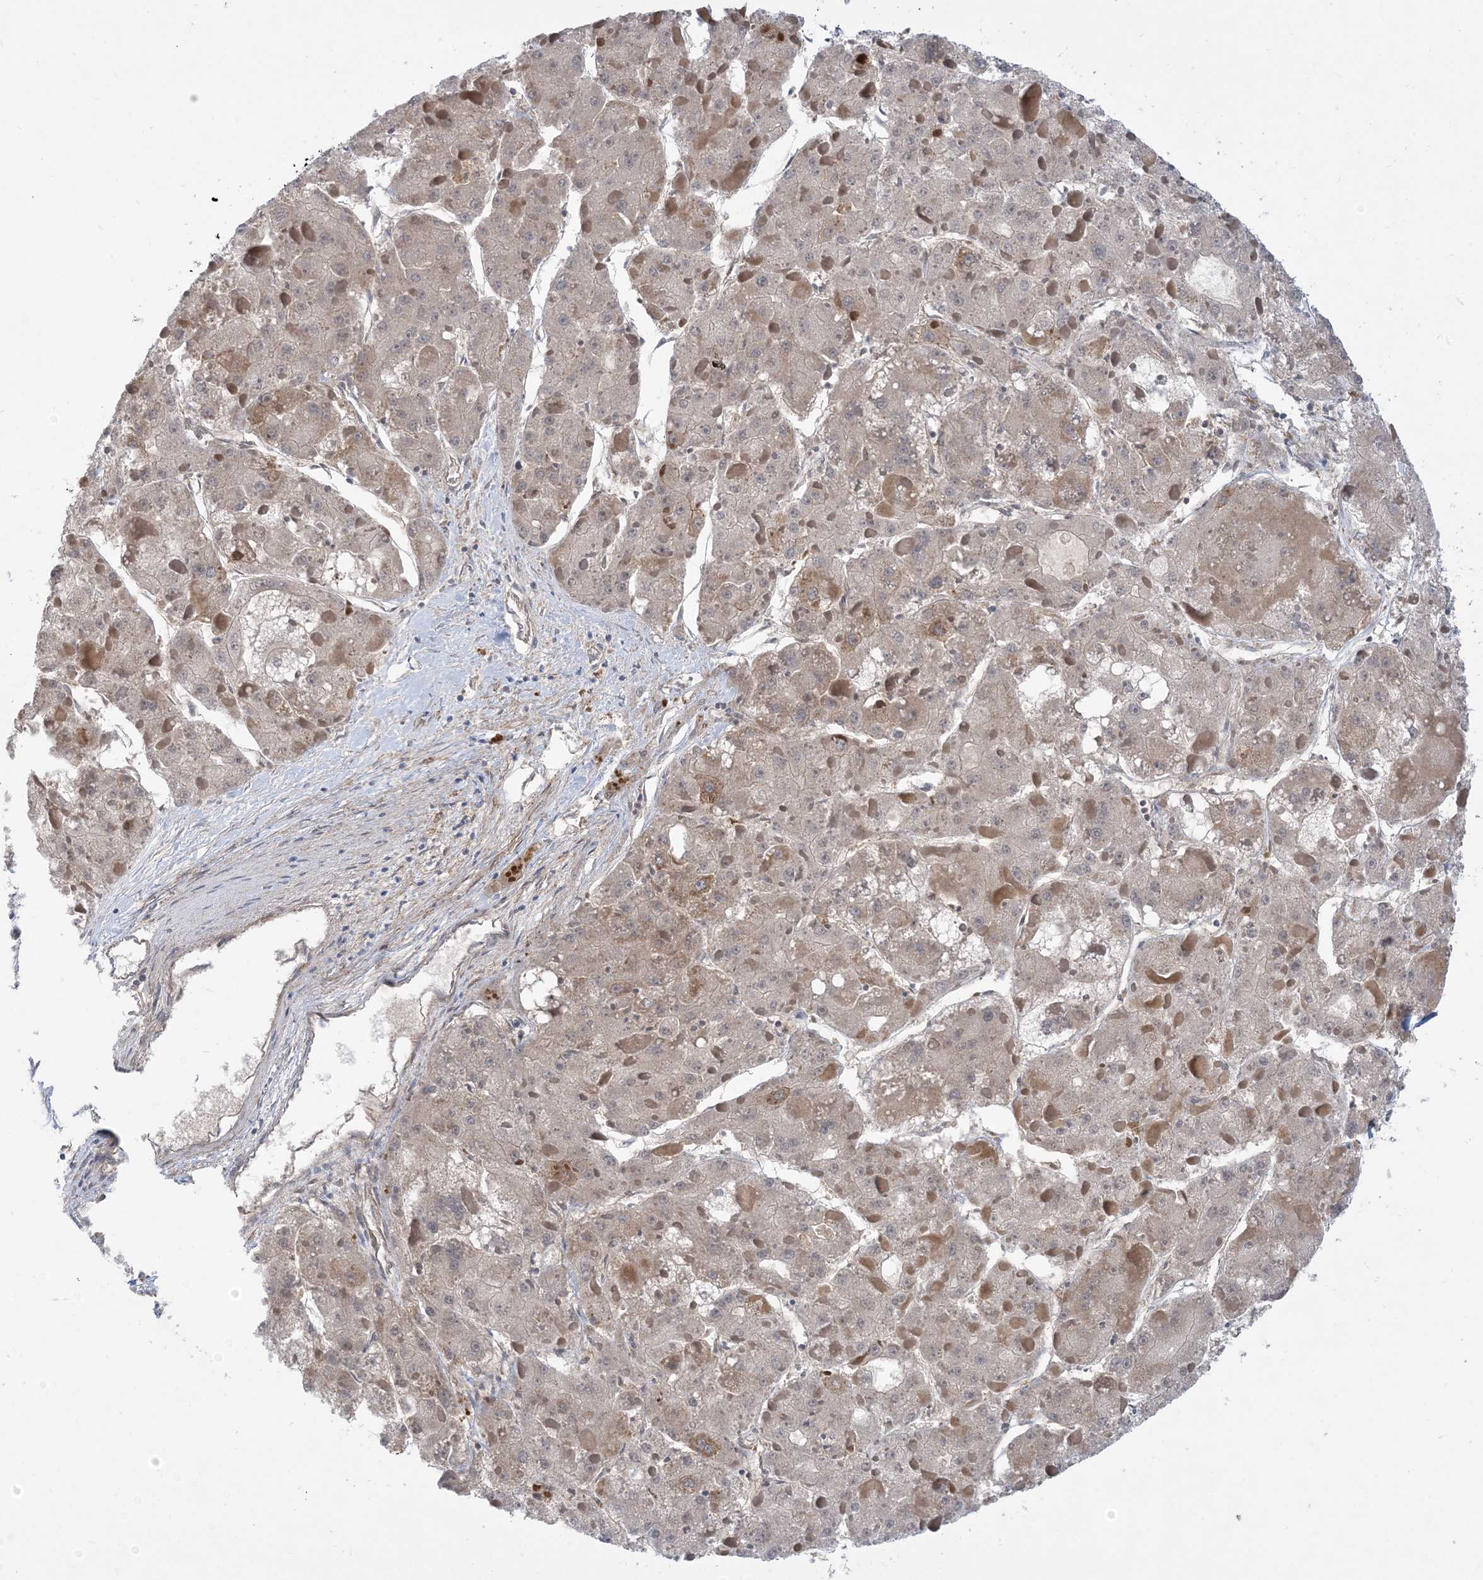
{"staining": {"intensity": "weak", "quantity": "<25%", "location": "cytoplasmic/membranous"}, "tissue": "liver cancer", "cell_type": "Tumor cells", "image_type": "cancer", "snomed": [{"axis": "morphology", "description": "Carcinoma, Hepatocellular, NOS"}, {"axis": "topography", "description": "Liver"}], "caption": "Human liver cancer stained for a protein using IHC shows no staining in tumor cells.", "gene": "AOC1", "patient": {"sex": "female", "age": 73}}